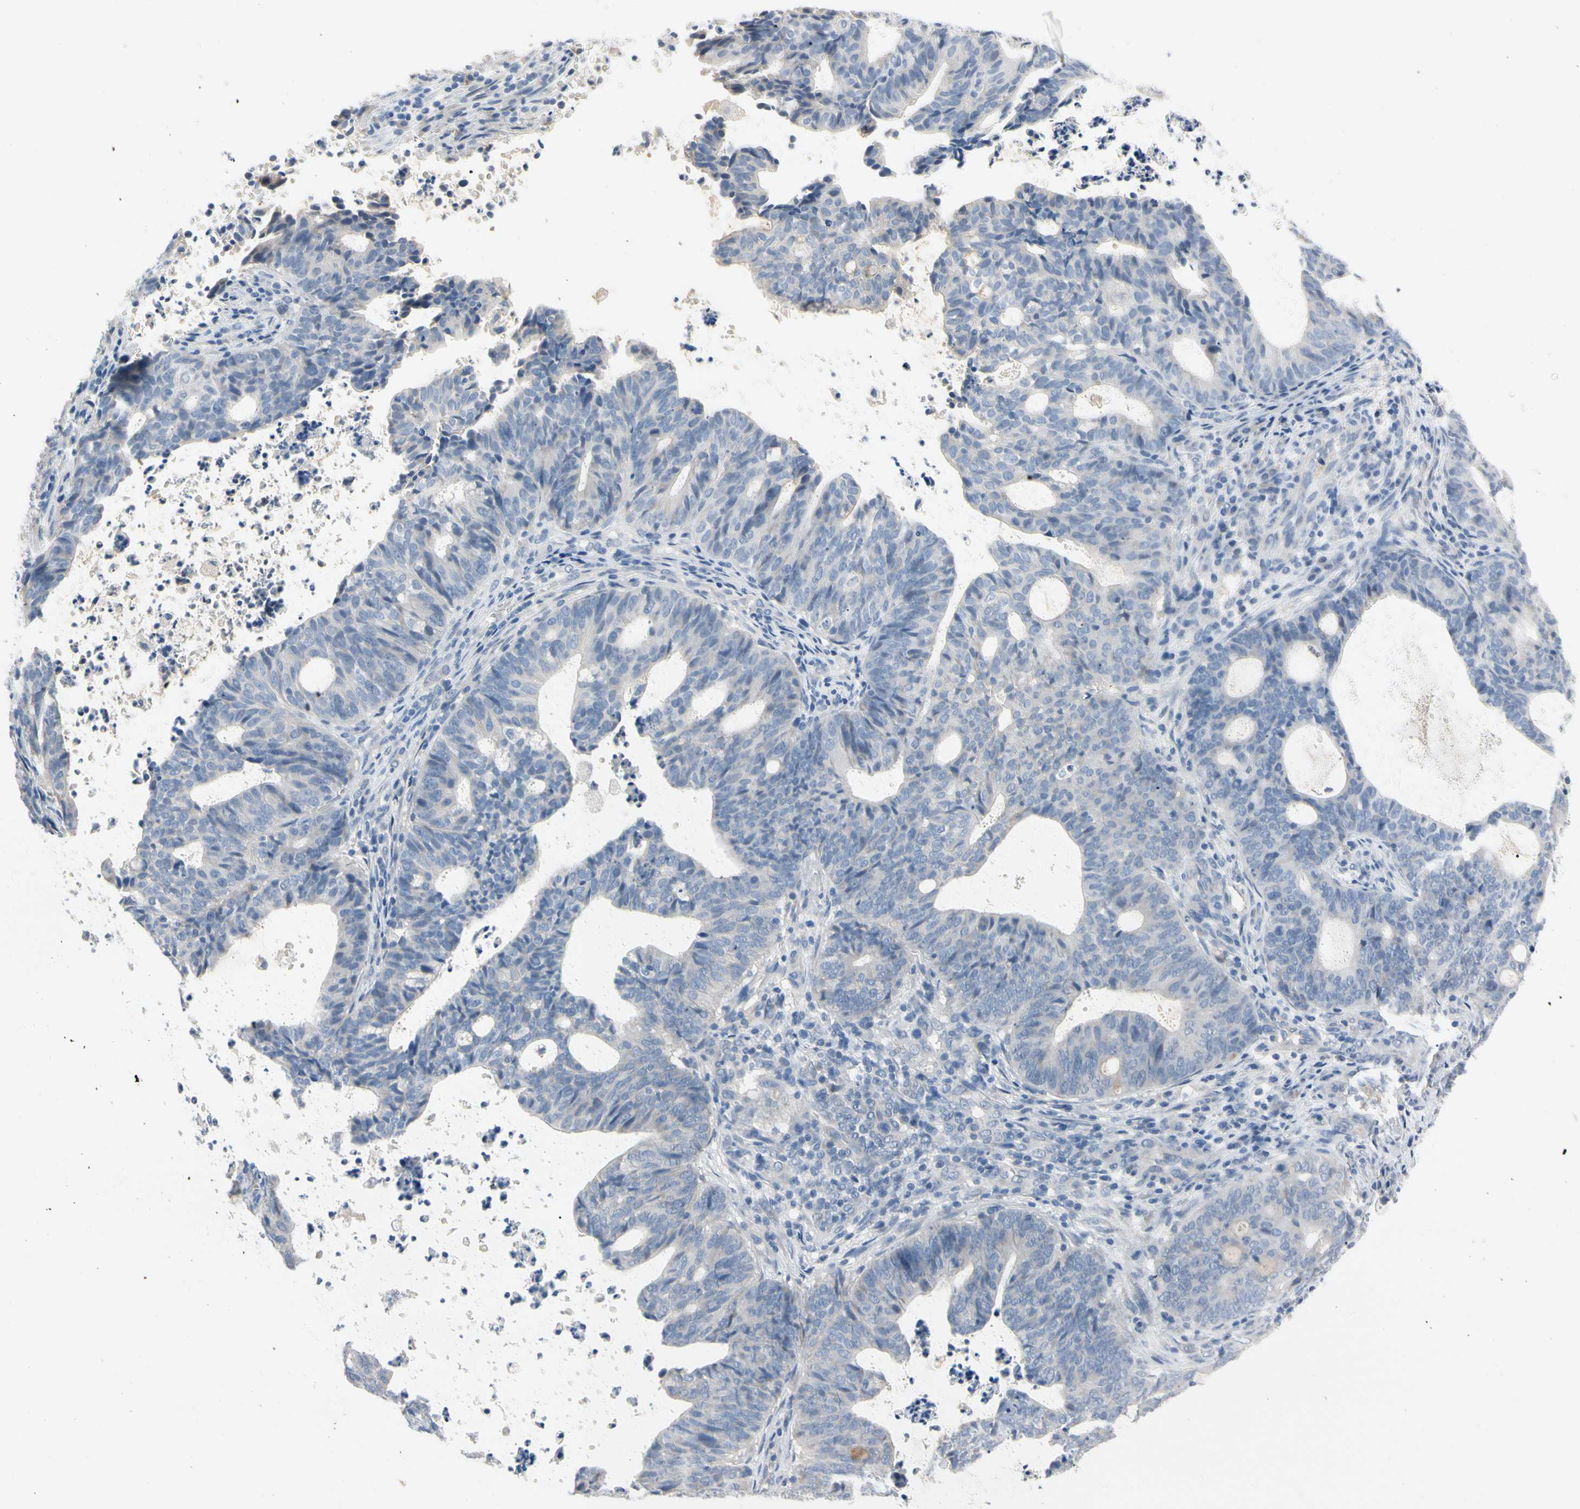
{"staining": {"intensity": "negative", "quantity": "none", "location": "none"}, "tissue": "endometrial cancer", "cell_type": "Tumor cells", "image_type": "cancer", "snomed": [{"axis": "morphology", "description": "Adenocarcinoma, NOS"}, {"axis": "topography", "description": "Uterus"}], "caption": "A high-resolution photomicrograph shows immunohistochemistry staining of endometrial adenocarcinoma, which shows no significant staining in tumor cells. (Brightfield microscopy of DAB (3,3'-diaminobenzidine) immunohistochemistry at high magnification).", "gene": "MARK1", "patient": {"sex": "female", "age": 83}}